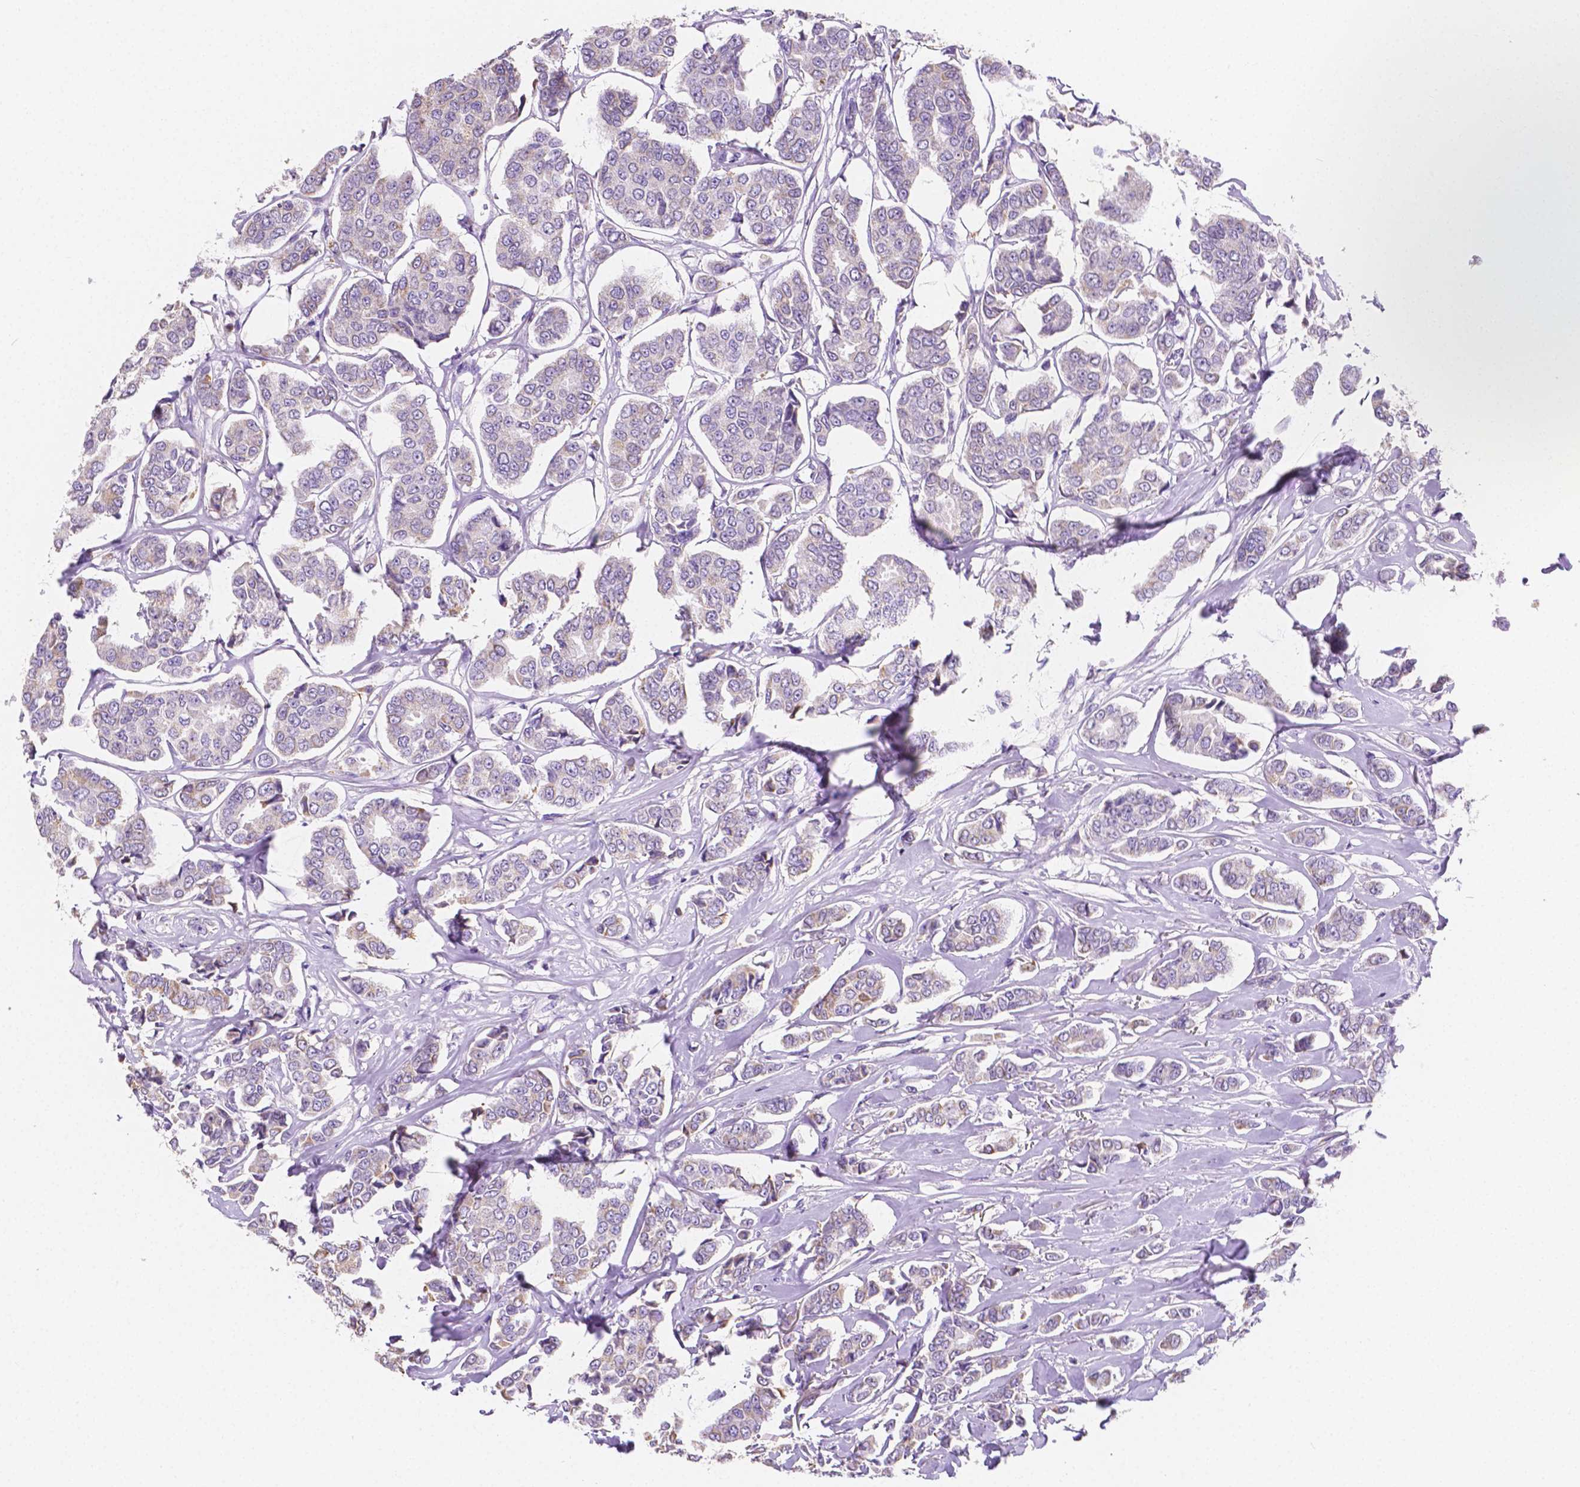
{"staining": {"intensity": "weak", "quantity": "25%-75%", "location": "cytoplasmic/membranous"}, "tissue": "breast cancer", "cell_type": "Tumor cells", "image_type": "cancer", "snomed": [{"axis": "morphology", "description": "Duct carcinoma"}, {"axis": "topography", "description": "Breast"}], "caption": "Invasive ductal carcinoma (breast) was stained to show a protein in brown. There is low levels of weak cytoplasmic/membranous staining in about 25%-75% of tumor cells.", "gene": "TMEM130", "patient": {"sex": "female", "age": 94}}